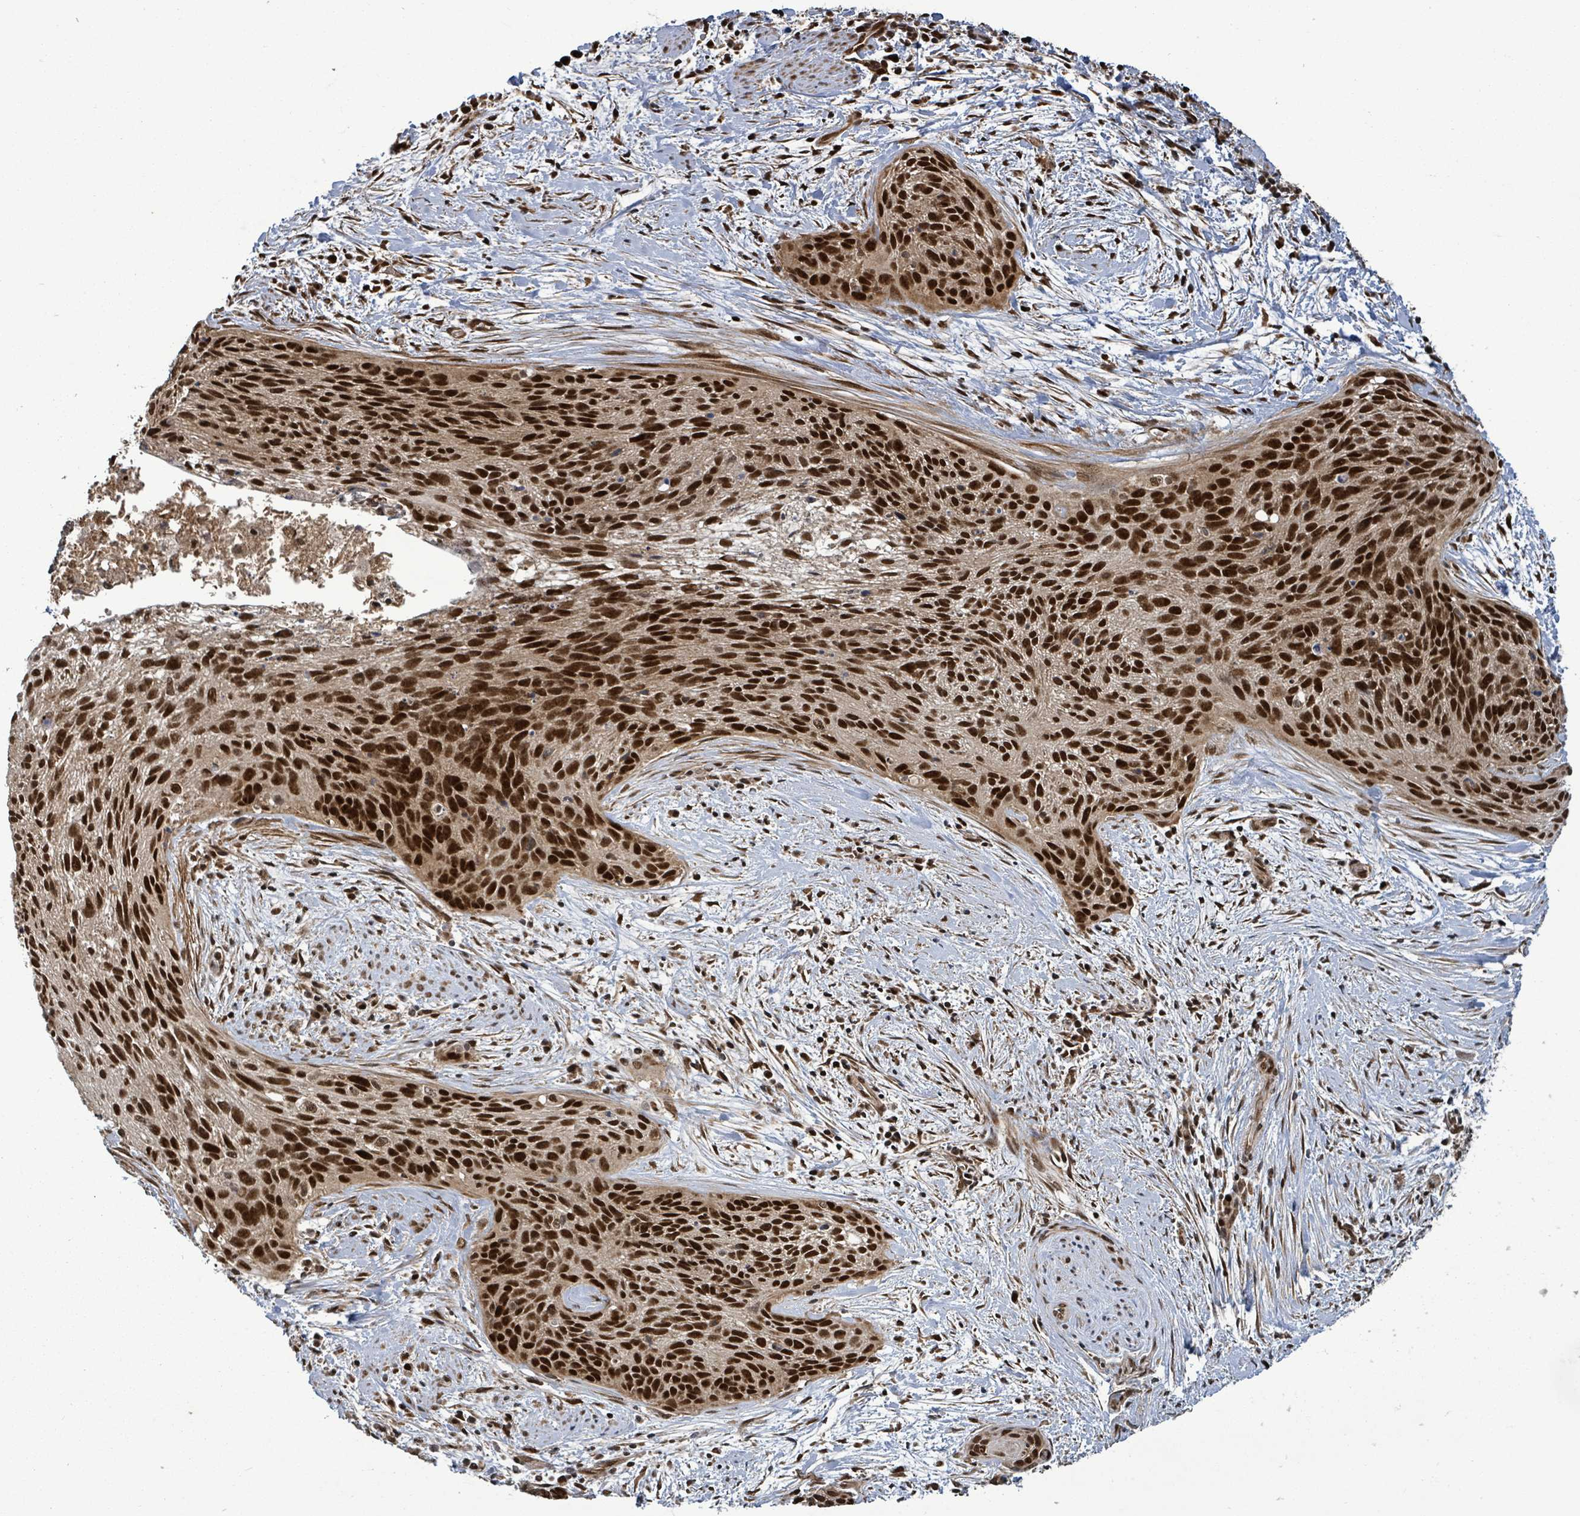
{"staining": {"intensity": "strong", "quantity": ">75%", "location": "nuclear"}, "tissue": "cervical cancer", "cell_type": "Tumor cells", "image_type": "cancer", "snomed": [{"axis": "morphology", "description": "Squamous cell carcinoma, NOS"}, {"axis": "topography", "description": "Cervix"}], "caption": "A brown stain highlights strong nuclear positivity of a protein in cervical squamous cell carcinoma tumor cells.", "gene": "PATZ1", "patient": {"sex": "female", "age": 55}}